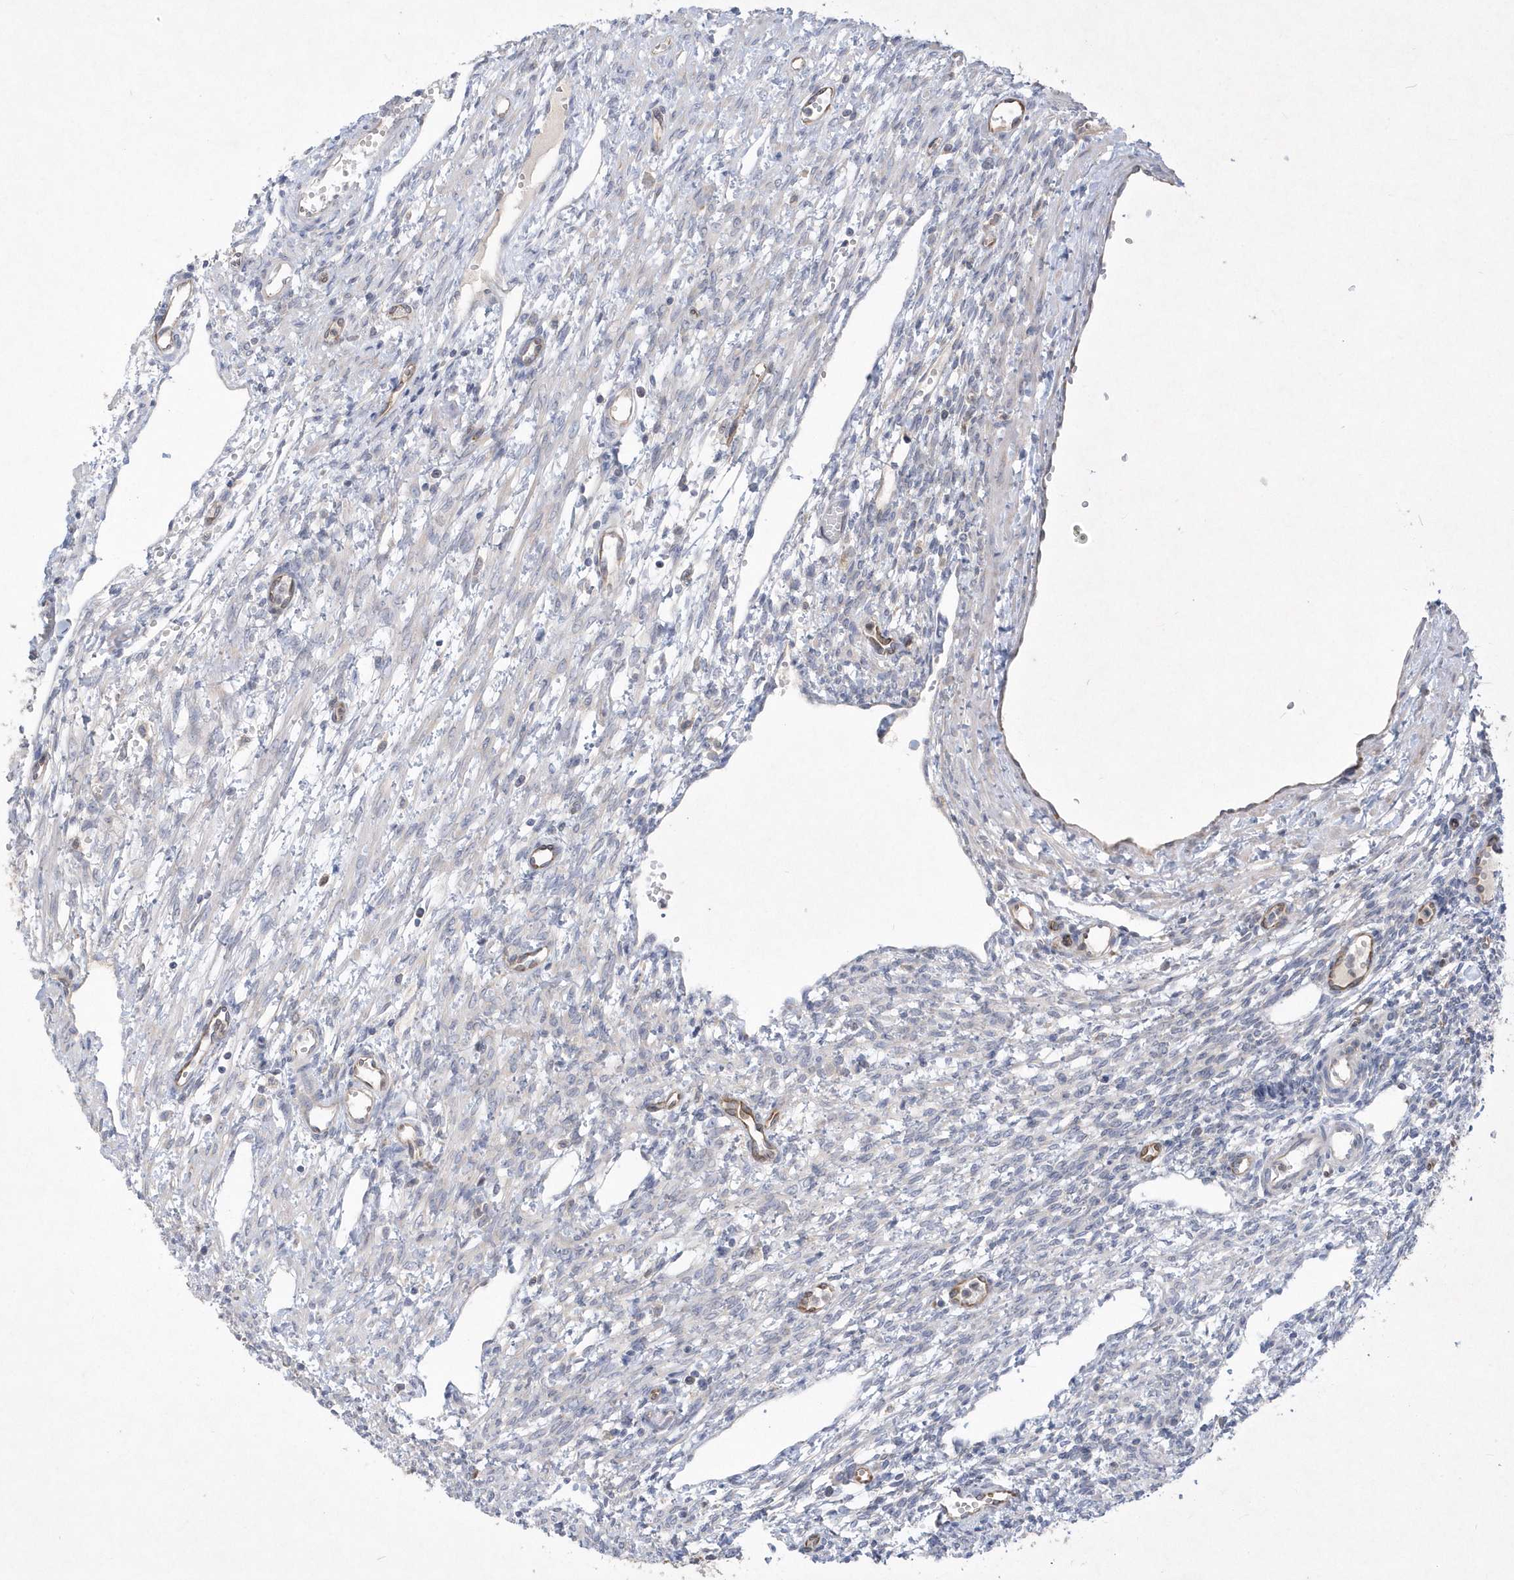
{"staining": {"intensity": "negative", "quantity": "none", "location": "none"}, "tissue": "ovary", "cell_type": "Ovarian stroma cells", "image_type": "normal", "snomed": [{"axis": "morphology", "description": "Normal tissue, NOS"}, {"axis": "morphology", "description": "Cyst, NOS"}, {"axis": "topography", "description": "Ovary"}], "caption": "Immunohistochemistry histopathology image of normal ovary: human ovary stained with DAB (3,3'-diaminobenzidine) displays no significant protein staining in ovarian stroma cells.", "gene": "DGAT1", "patient": {"sex": "female", "age": 33}}